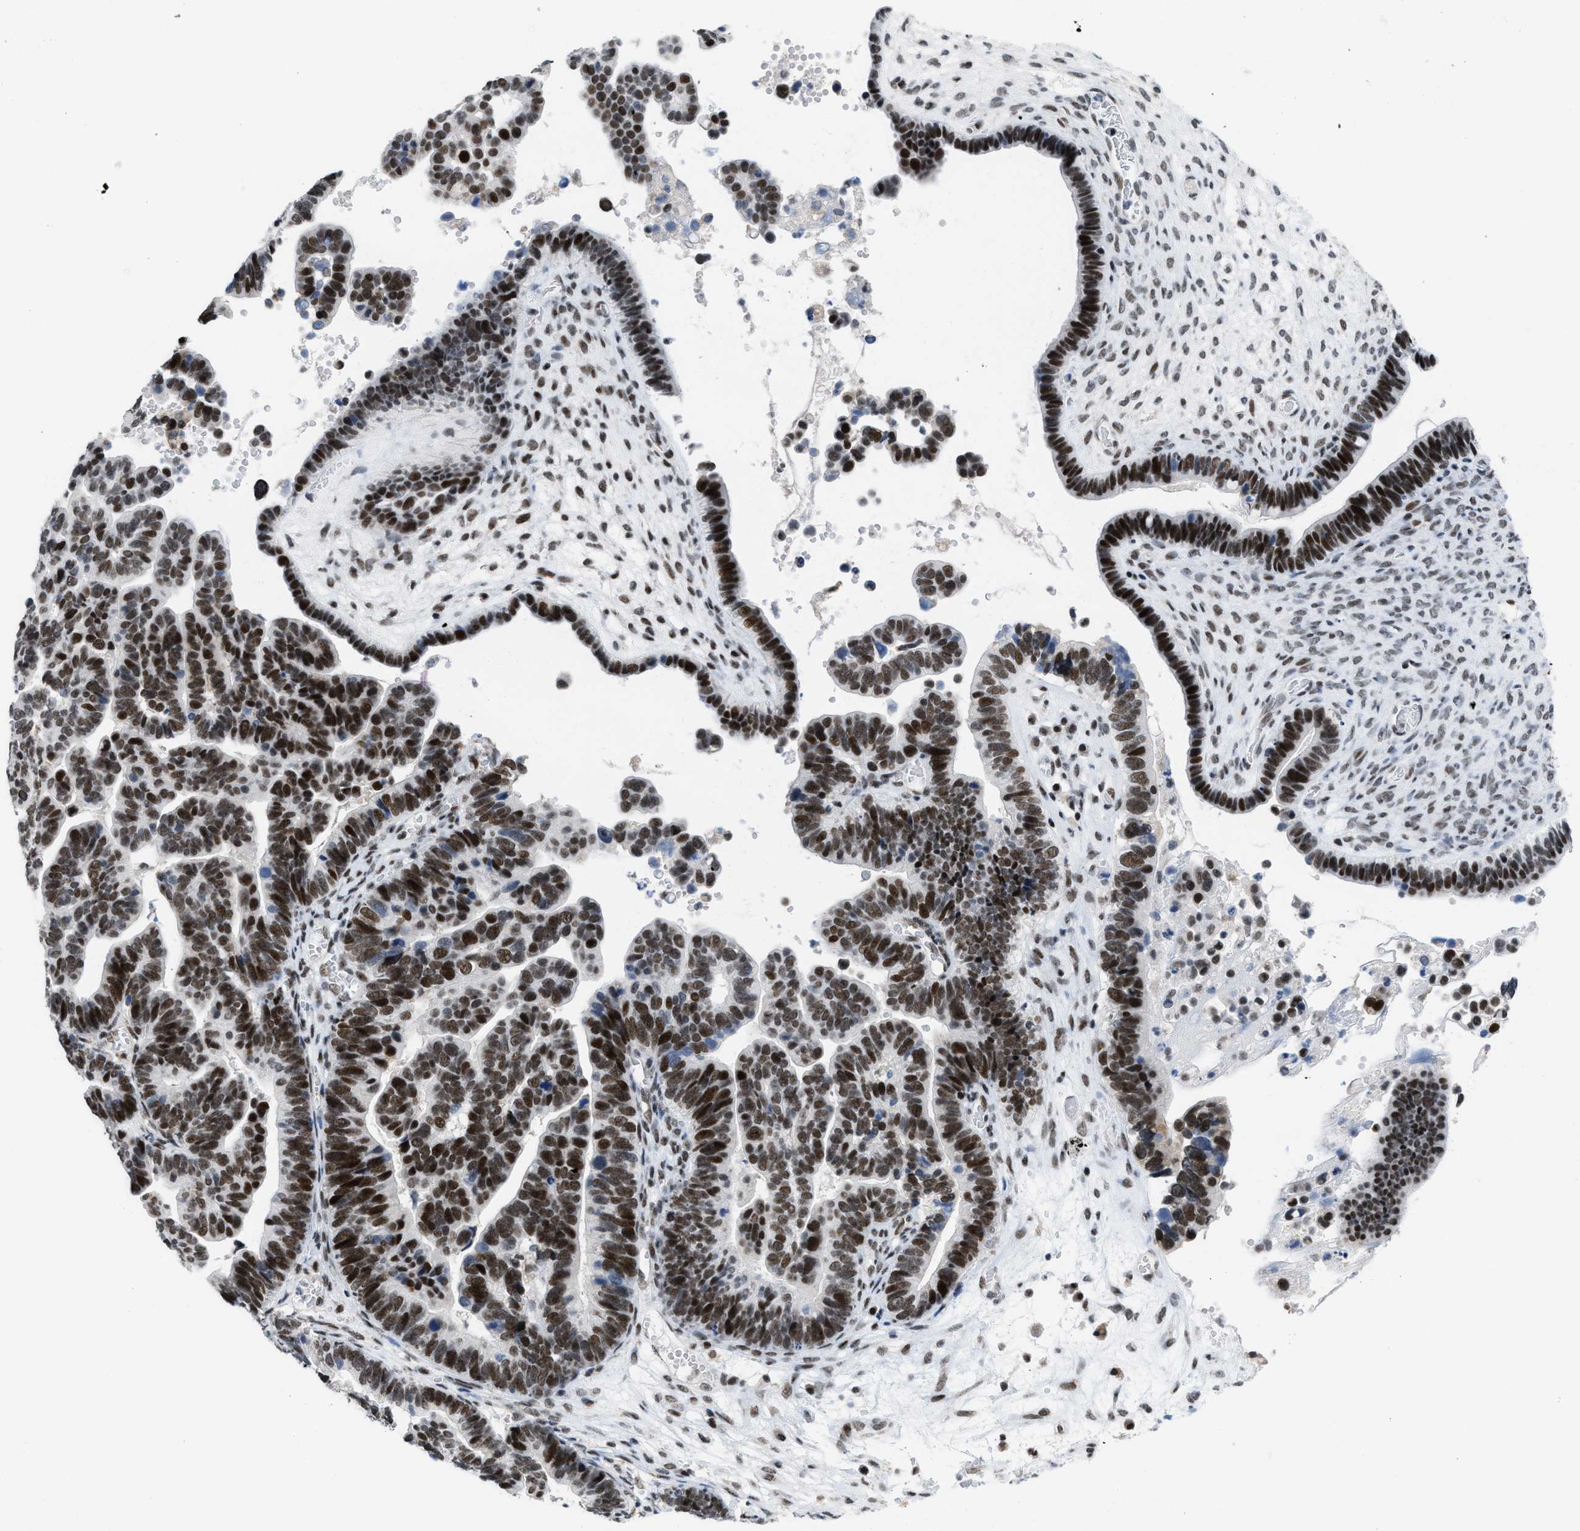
{"staining": {"intensity": "strong", "quantity": ">75%", "location": "nuclear"}, "tissue": "ovarian cancer", "cell_type": "Tumor cells", "image_type": "cancer", "snomed": [{"axis": "morphology", "description": "Cystadenocarcinoma, serous, NOS"}, {"axis": "topography", "description": "Ovary"}], "caption": "Ovarian serous cystadenocarcinoma stained with a protein marker exhibits strong staining in tumor cells.", "gene": "TERF2IP", "patient": {"sex": "female", "age": 56}}